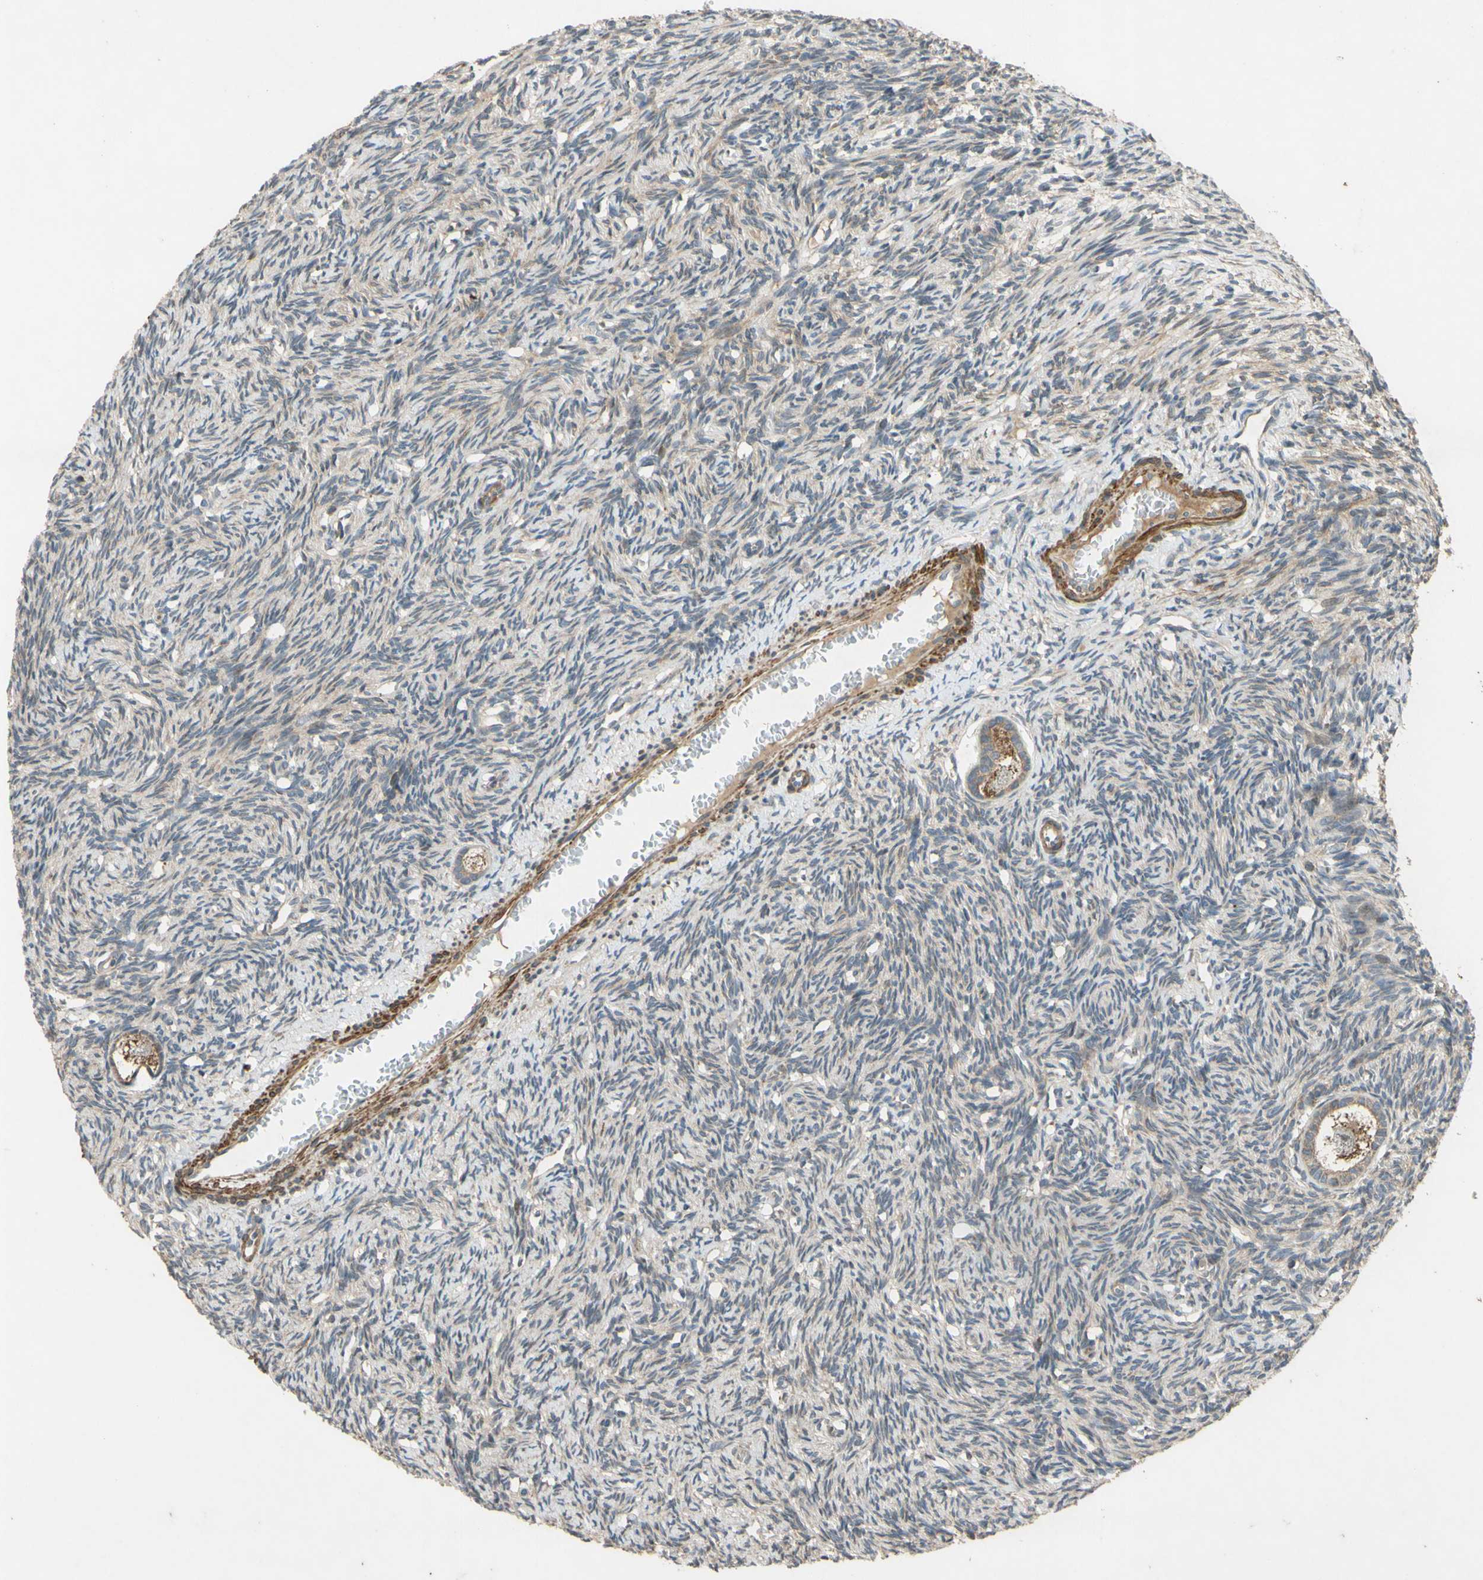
{"staining": {"intensity": "moderate", "quantity": ">75%", "location": "cytoplasmic/membranous"}, "tissue": "ovary", "cell_type": "Follicle cells", "image_type": "normal", "snomed": [{"axis": "morphology", "description": "Normal tissue, NOS"}, {"axis": "topography", "description": "Ovary"}], "caption": "Ovary was stained to show a protein in brown. There is medium levels of moderate cytoplasmic/membranous expression in approximately >75% of follicle cells. The staining was performed using DAB (3,3'-diaminobenzidine) to visualize the protein expression in brown, while the nuclei were stained in blue with hematoxylin (Magnification: 20x).", "gene": "PARD6A", "patient": {"sex": "female", "age": 33}}